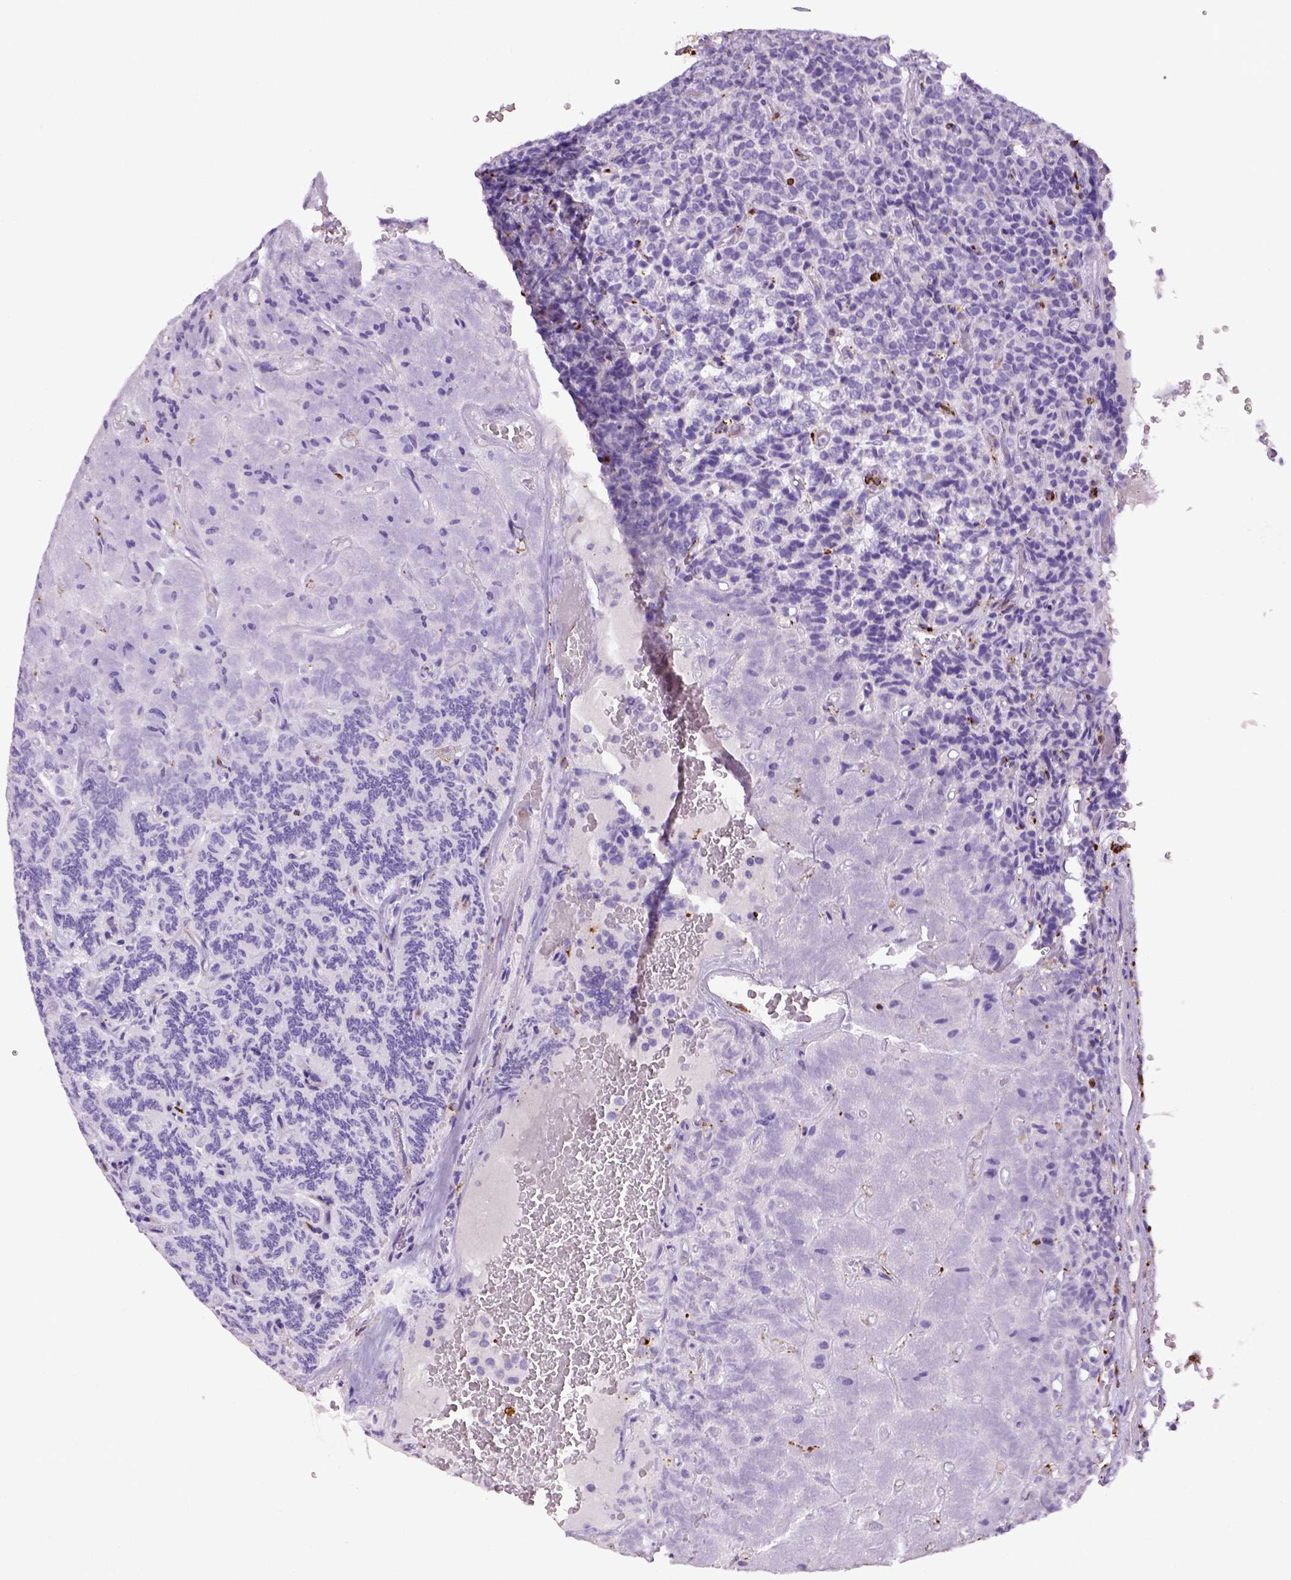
{"staining": {"intensity": "negative", "quantity": "none", "location": "none"}, "tissue": "carcinoid", "cell_type": "Tumor cells", "image_type": "cancer", "snomed": [{"axis": "morphology", "description": "Carcinoid, malignant, NOS"}, {"axis": "topography", "description": "Pancreas"}], "caption": "Immunohistochemistry (IHC) micrograph of carcinoid (malignant) stained for a protein (brown), which displays no positivity in tumor cells.", "gene": "CD68", "patient": {"sex": "male", "age": 36}}